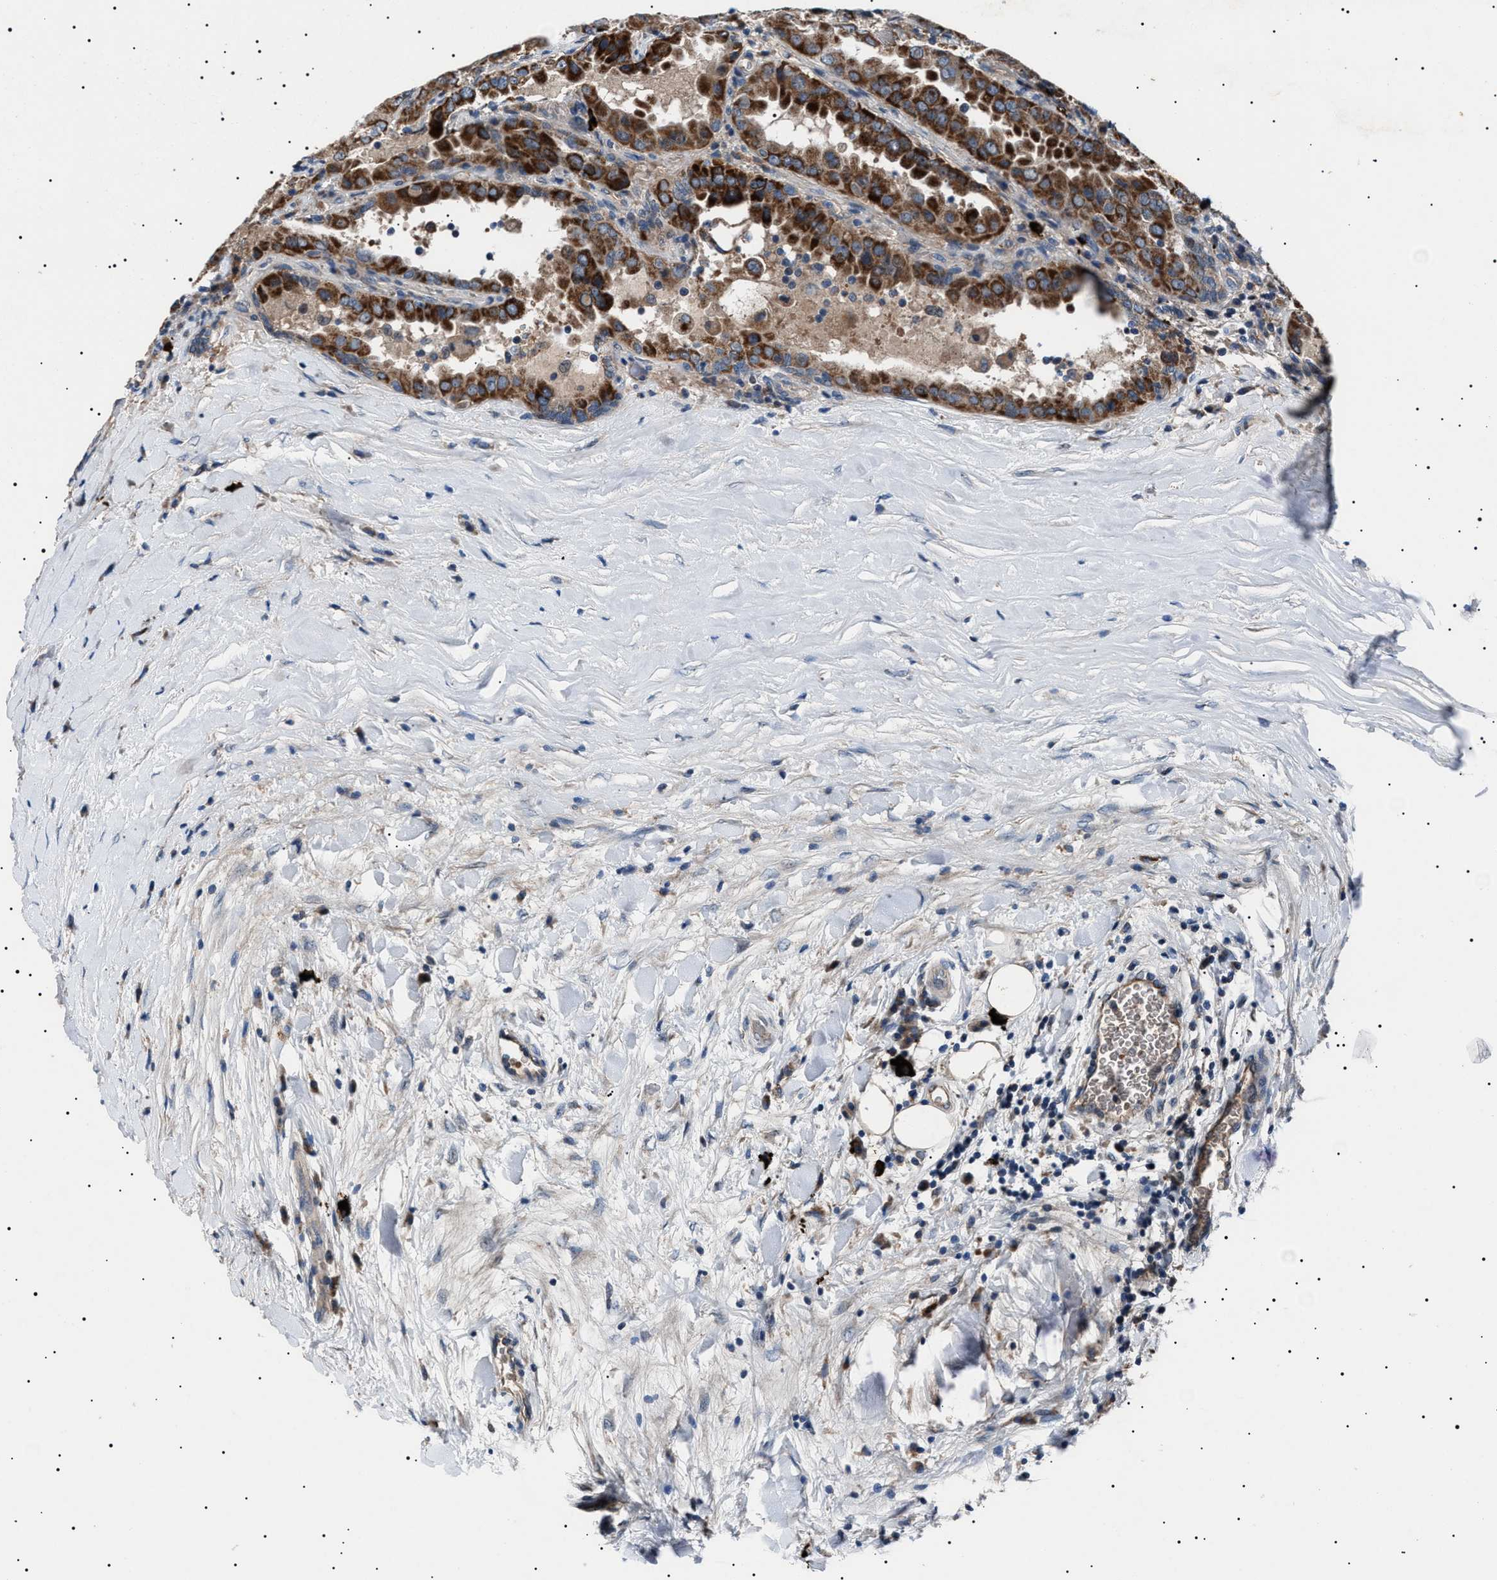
{"staining": {"intensity": "strong", "quantity": ">75%", "location": "cytoplasmic/membranous"}, "tissue": "thyroid cancer", "cell_type": "Tumor cells", "image_type": "cancer", "snomed": [{"axis": "morphology", "description": "Papillary adenocarcinoma, NOS"}, {"axis": "topography", "description": "Thyroid gland"}], "caption": "Thyroid cancer (papillary adenocarcinoma) stained with a protein marker displays strong staining in tumor cells.", "gene": "PTRH1", "patient": {"sex": "male", "age": 33}}